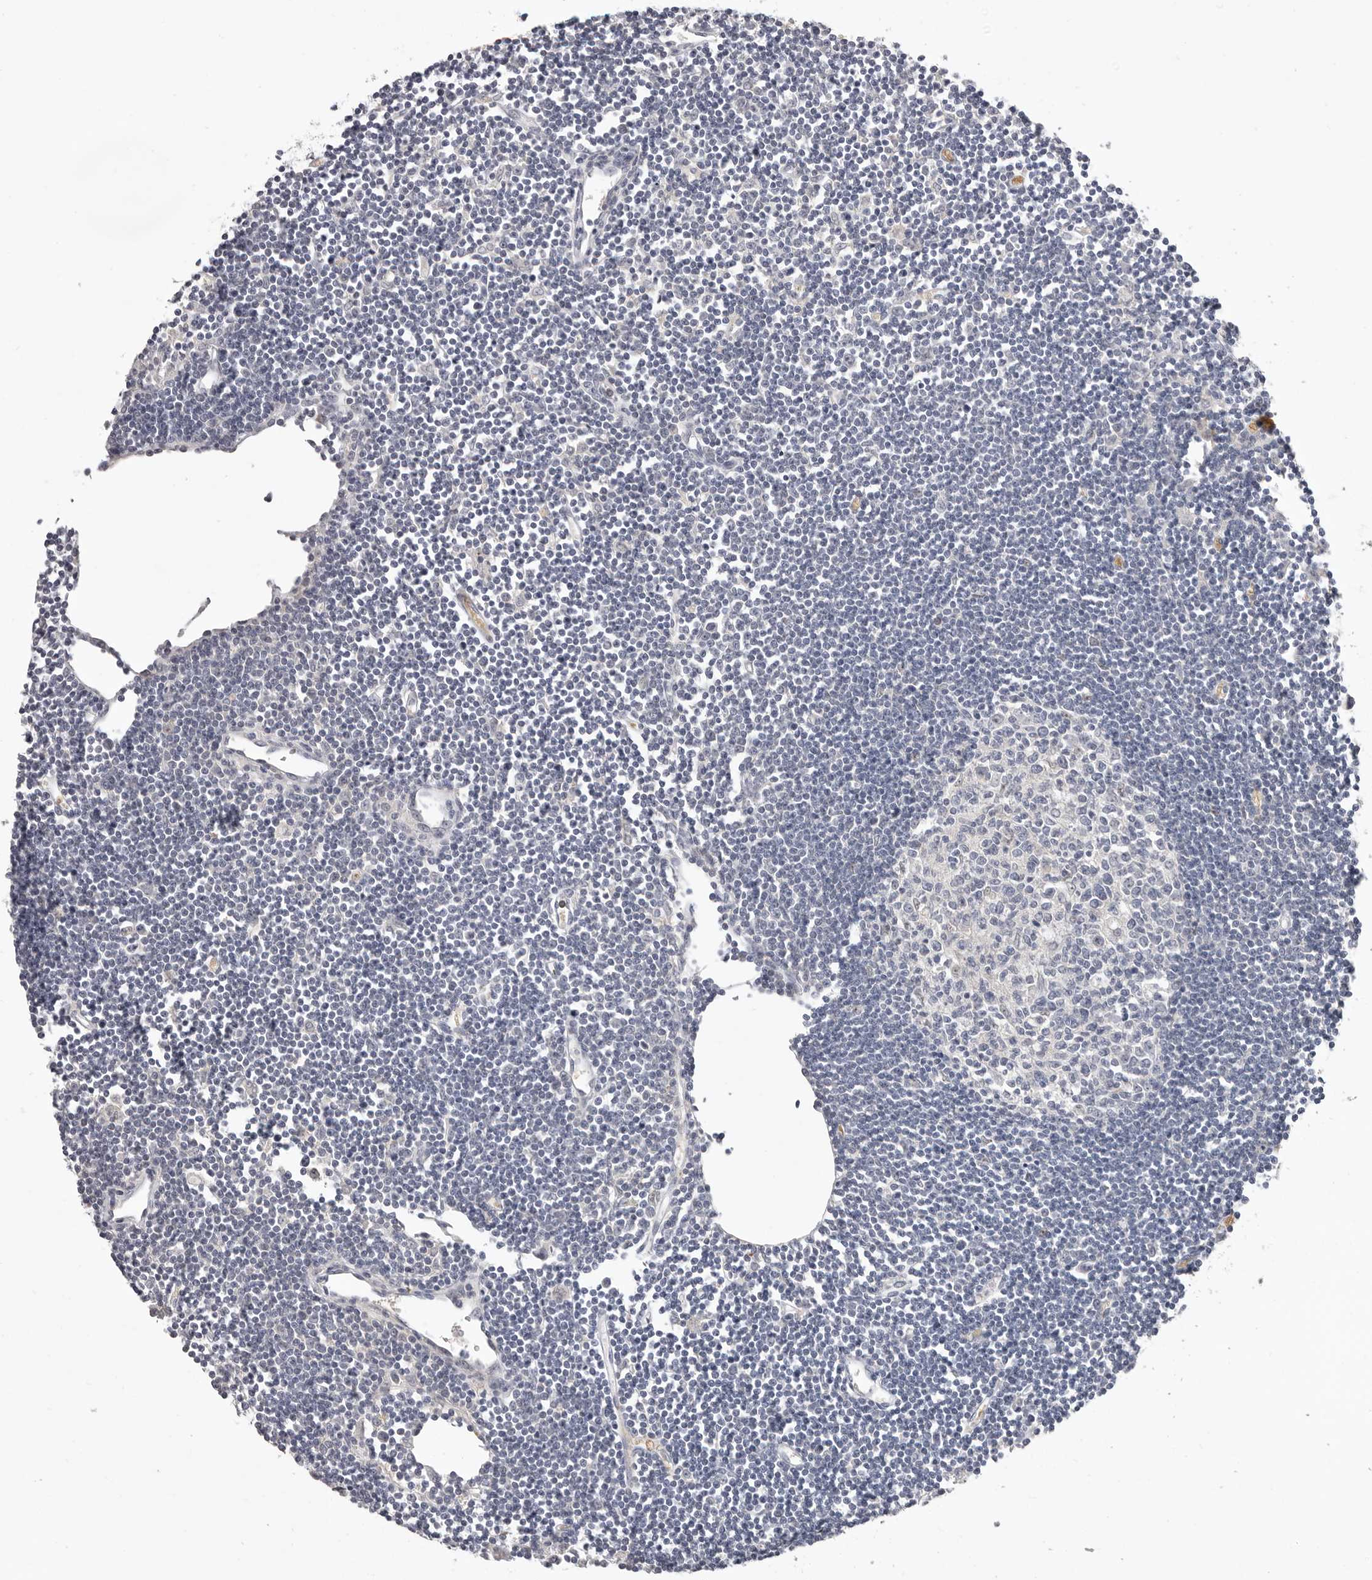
{"staining": {"intensity": "negative", "quantity": "none", "location": "none"}, "tissue": "lymph node", "cell_type": "Germinal center cells", "image_type": "normal", "snomed": [{"axis": "morphology", "description": "Normal tissue, NOS"}, {"axis": "topography", "description": "Lymph node"}], "caption": "Image shows no protein staining in germinal center cells of normal lymph node. (Brightfield microscopy of DAB (3,3'-diaminobenzidine) immunohistochemistry (IHC) at high magnification).", "gene": "TNR", "patient": {"sex": "female", "age": 11}}